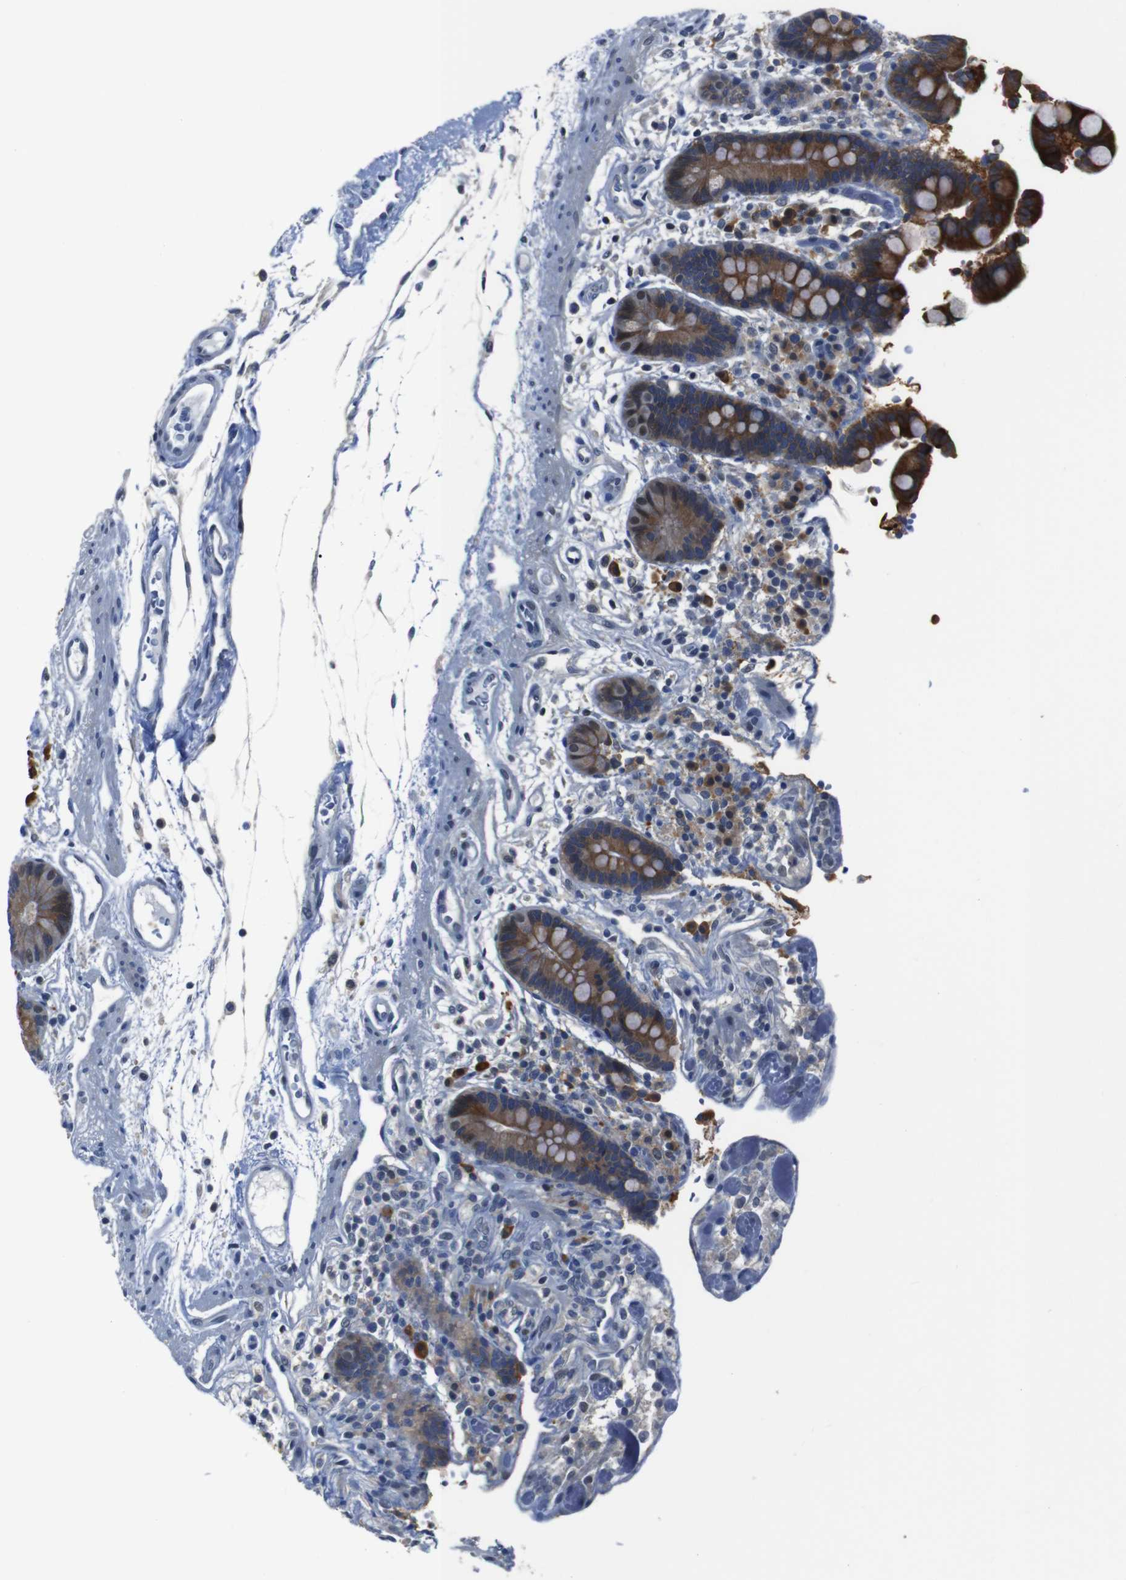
{"staining": {"intensity": "negative", "quantity": "none", "location": "none"}, "tissue": "colon", "cell_type": "Endothelial cells", "image_type": "normal", "snomed": [{"axis": "morphology", "description": "Normal tissue, NOS"}, {"axis": "topography", "description": "Colon"}], "caption": "Protein analysis of unremarkable colon reveals no significant staining in endothelial cells.", "gene": "SEMA4B", "patient": {"sex": "male", "age": 73}}